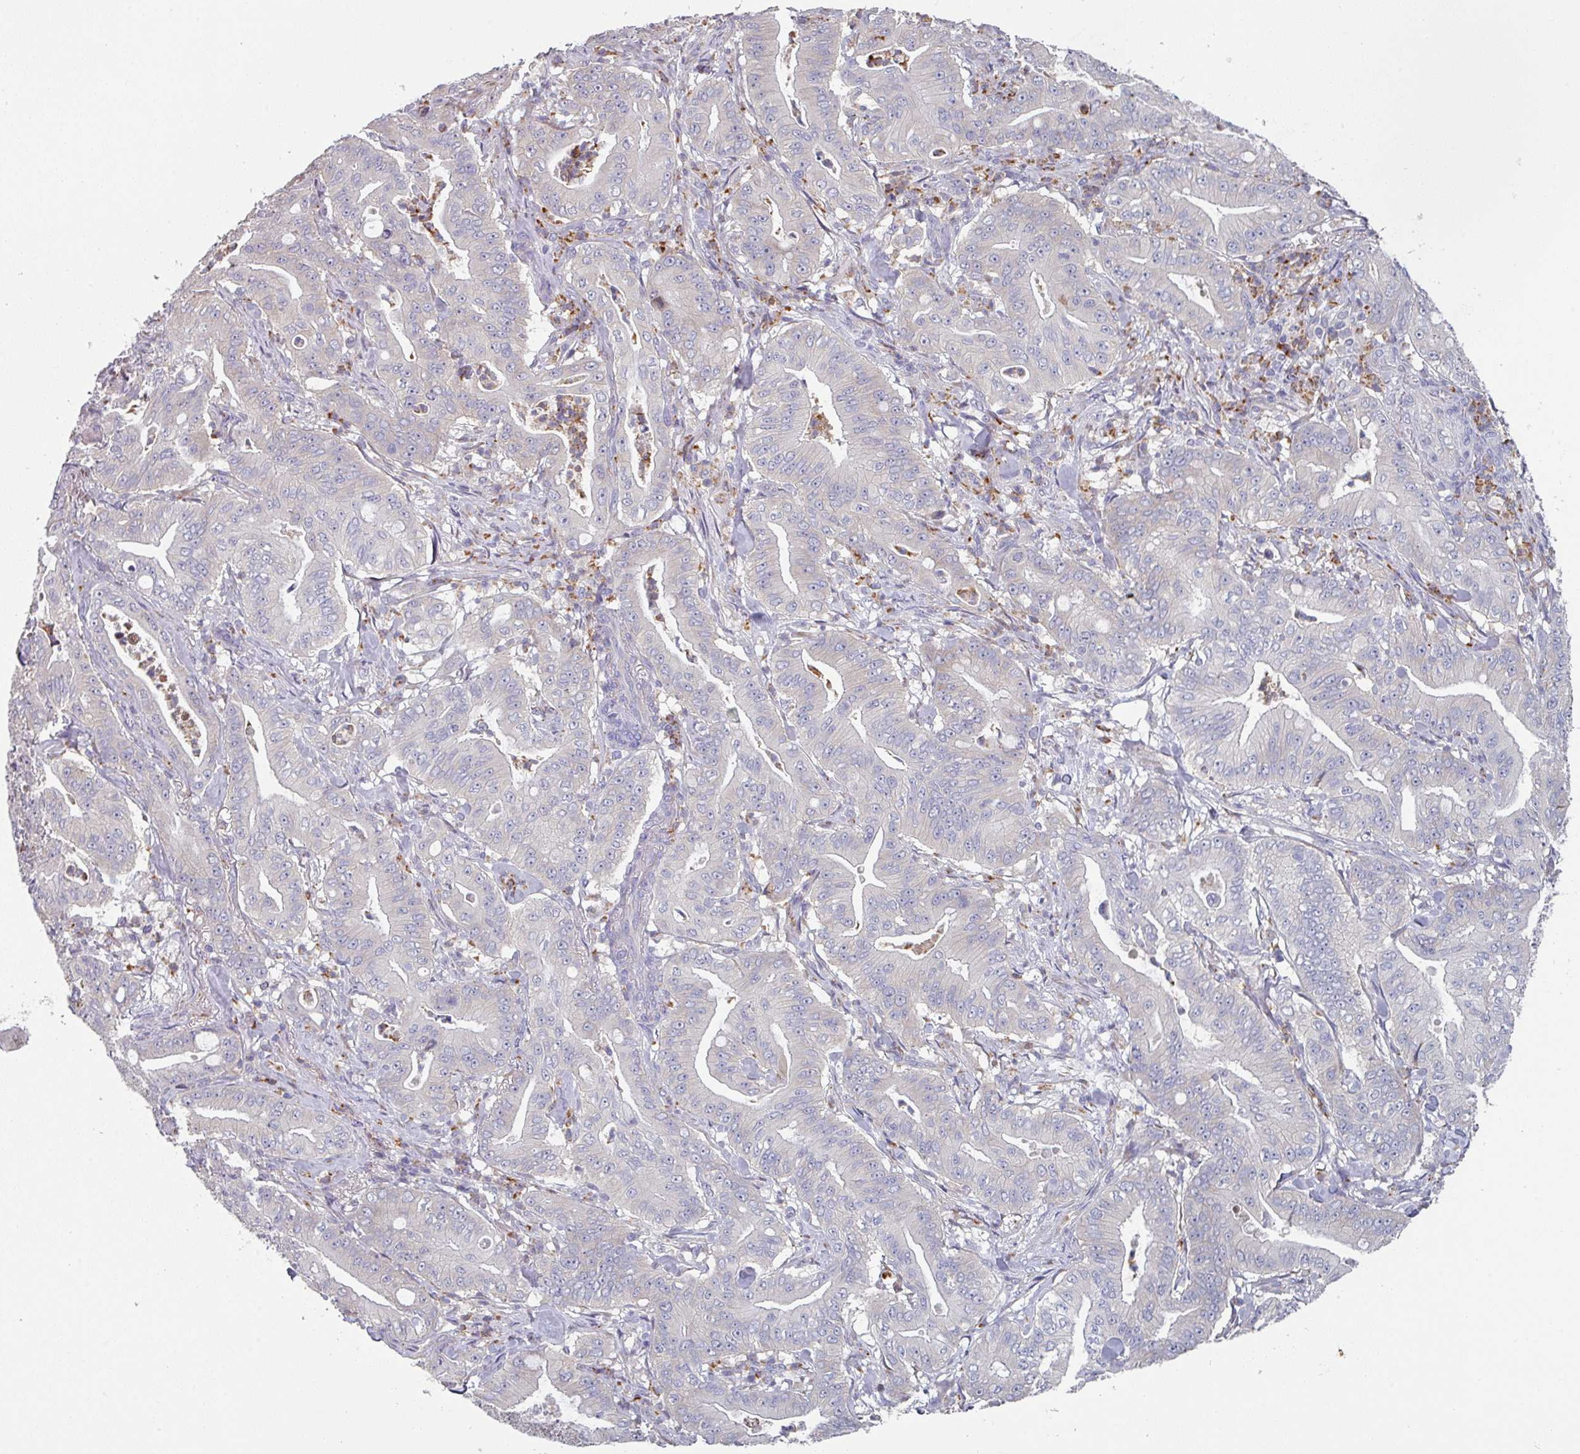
{"staining": {"intensity": "negative", "quantity": "none", "location": "none"}, "tissue": "pancreatic cancer", "cell_type": "Tumor cells", "image_type": "cancer", "snomed": [{"axis": "morphology", "description": "Adenocarcinoma, NOS"}, {"axis": "topography", "description": "Pancreas"}], "caption": "Protein analysis of pancreatic cancer (adenocarcinoma) displays no significant staining in tumor cells.", "gene": "PRAMEF8", "patient": {"sex": "male", "age": 71}}